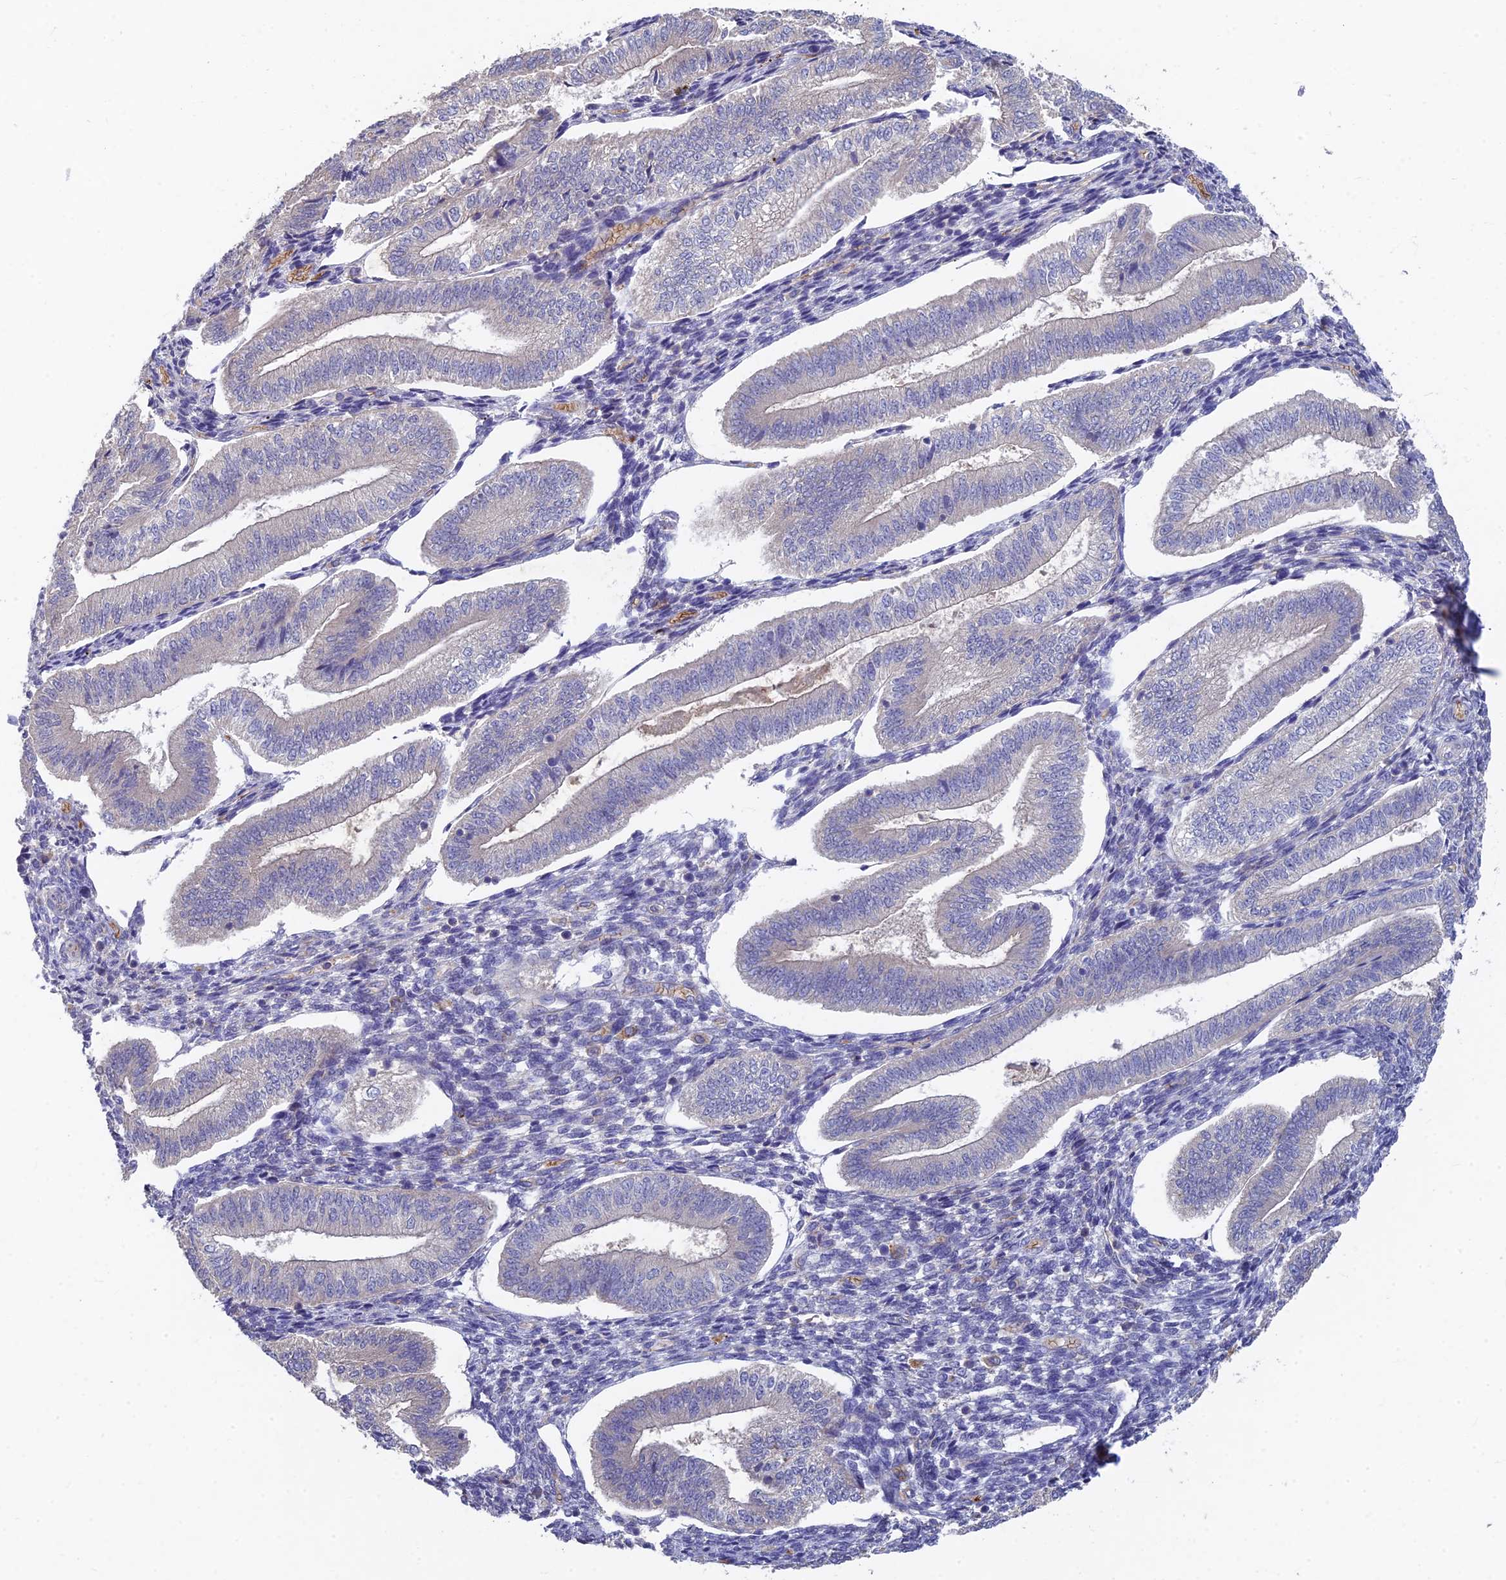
{"staining": {"intensity": "negative", "quantity": "none", "location": "none"}, "tissue": "endometrium", "cell_type": "Cells in endometrial stroma", "image_type": "normal", "snomed": [{"axis": "morphology", "description": "Normal tissue, NOS"}, {"axis": "topography", "description": "Endometrium"}], "caption": "The photomicrograph displays no significant positivity in cells in endometrial stroma of endometrium.", "gene": "ARRDC1", "patient": {"sex": "female", "age": 34}}